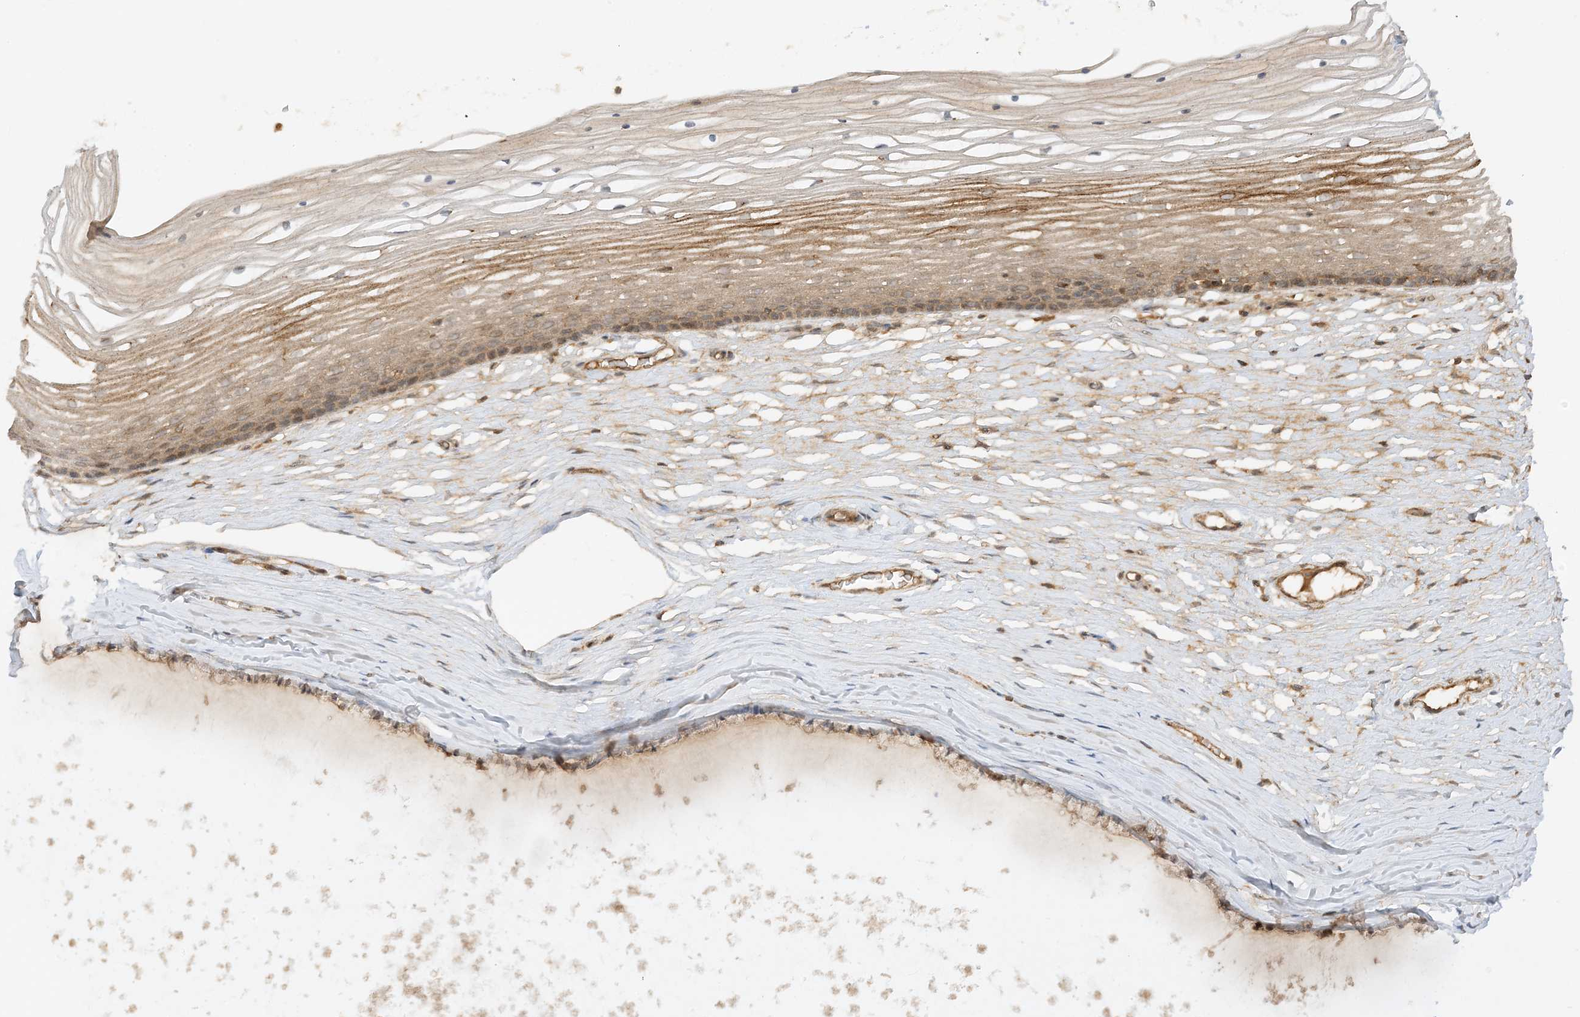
{"staining": {"intensity": "weak", "quantity": "25%-75%", "location": "cytoplasmic/membranous"}, "tissue": "vagina", "cell_type": "Squamous epithelial cells", "image_type": "normal", "snomed": [{"axis": "morphology", "description": "Normal tissue, NOS"}, {"axis": "topography", "description": "Vagina"}, {"axis": "topography", "description": "Cervix"}], "caption": "Protein analysis of unremarkable vagina displays weak cytoplasmic/membranous positivity in approximately 25%-75% of squamous epithelial cells. Nuclei are stained in blue.", "gene": "XRN1", "patient": {"sex": "female", "age": 40}}